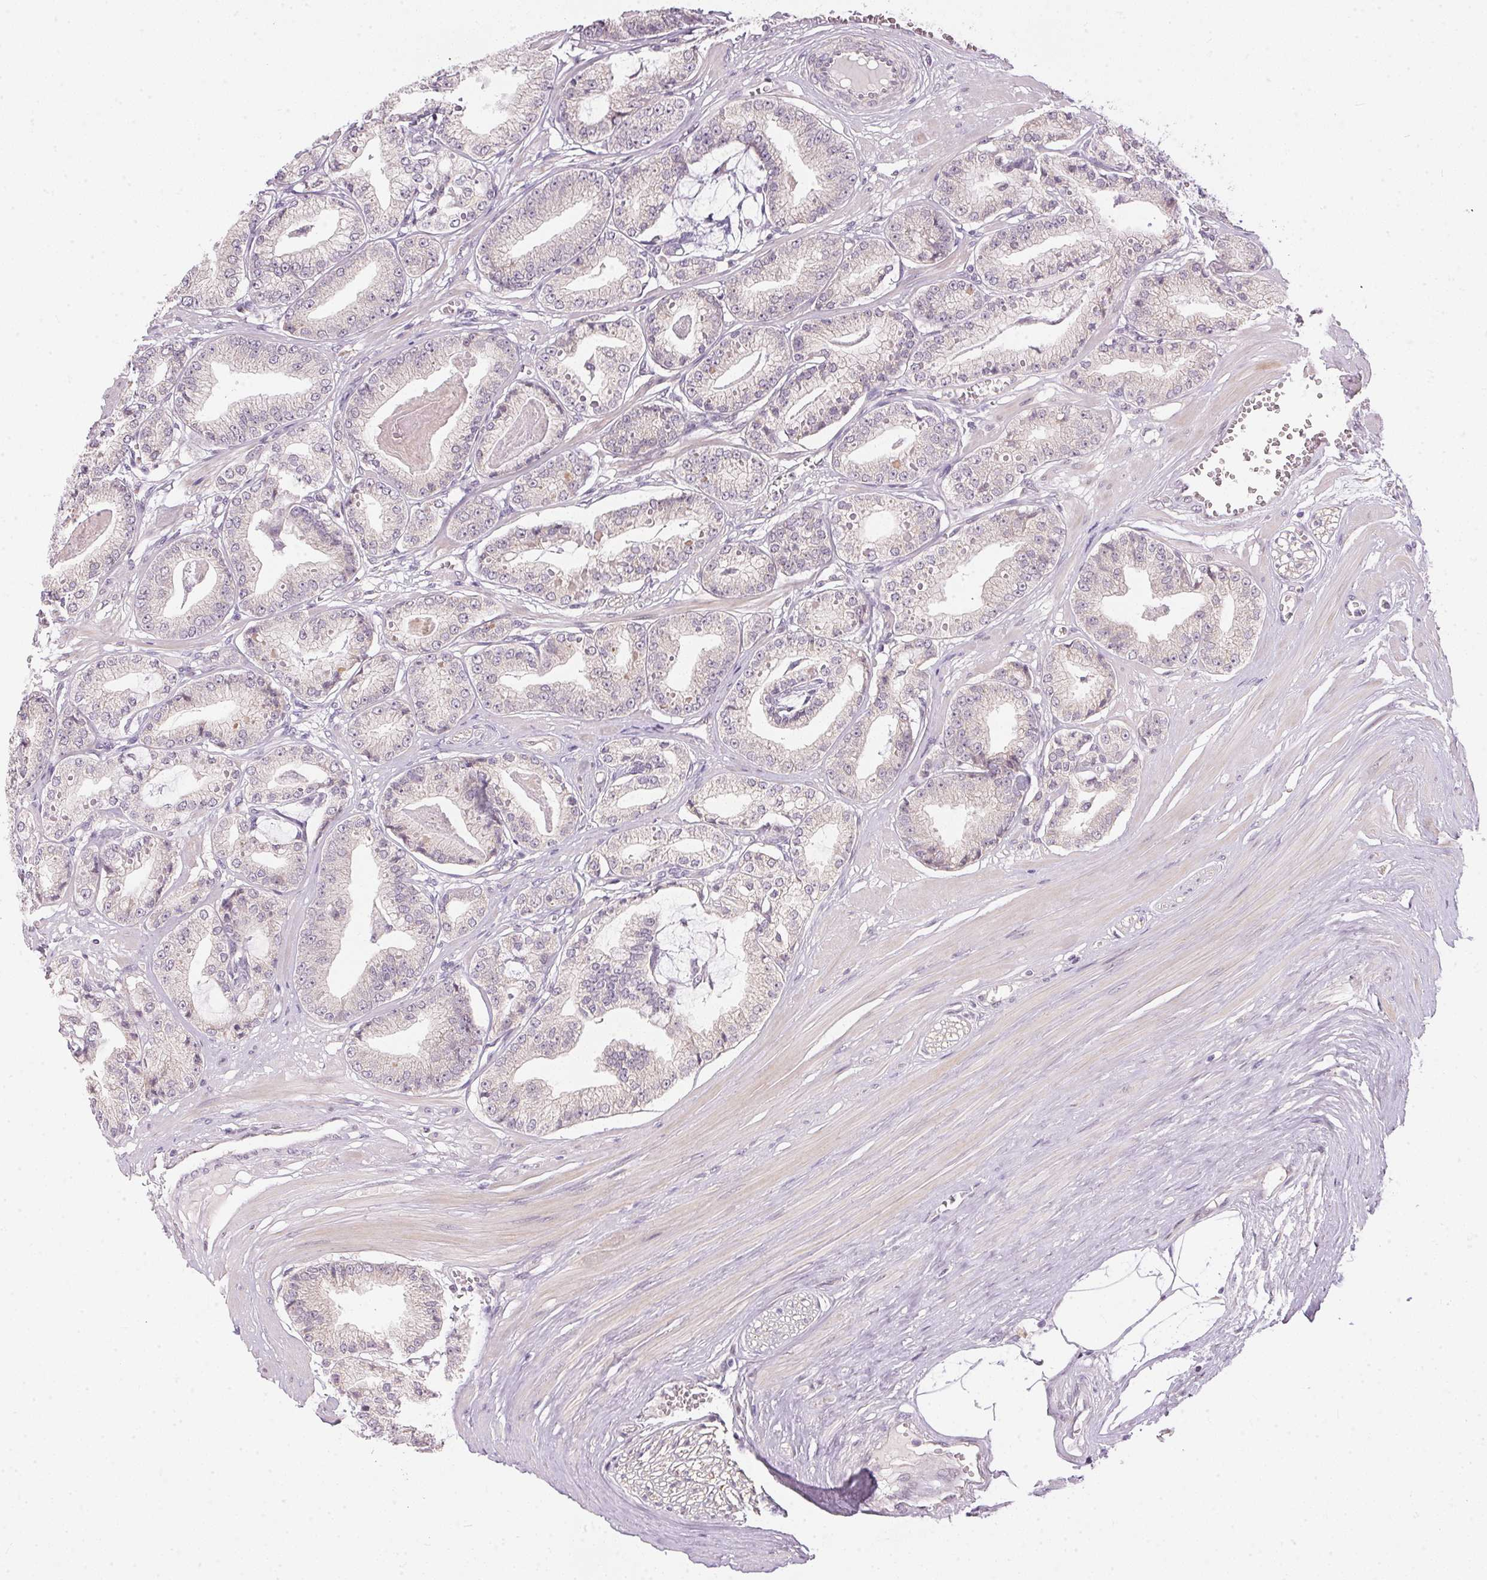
{"staining": {"intensity": "negative", "quantity": "none", "location": "none"}, "tissue": "prostate cancer", "cell_type": "Tumor cells", "image_type": "cancer", "snomed": [{"axis": "morphology", "description": "Adenocarcinoma, High grade"}, {"axis": "topography", "description": "Prostate"}], "caption": "Immunohistochemical staining of human prostate cancer (high-grade adenocarcinoma) displays no significant positivity in tumor cells.", "gene": "TTC23L", "patient": {"sex": "male", "age": 71}}